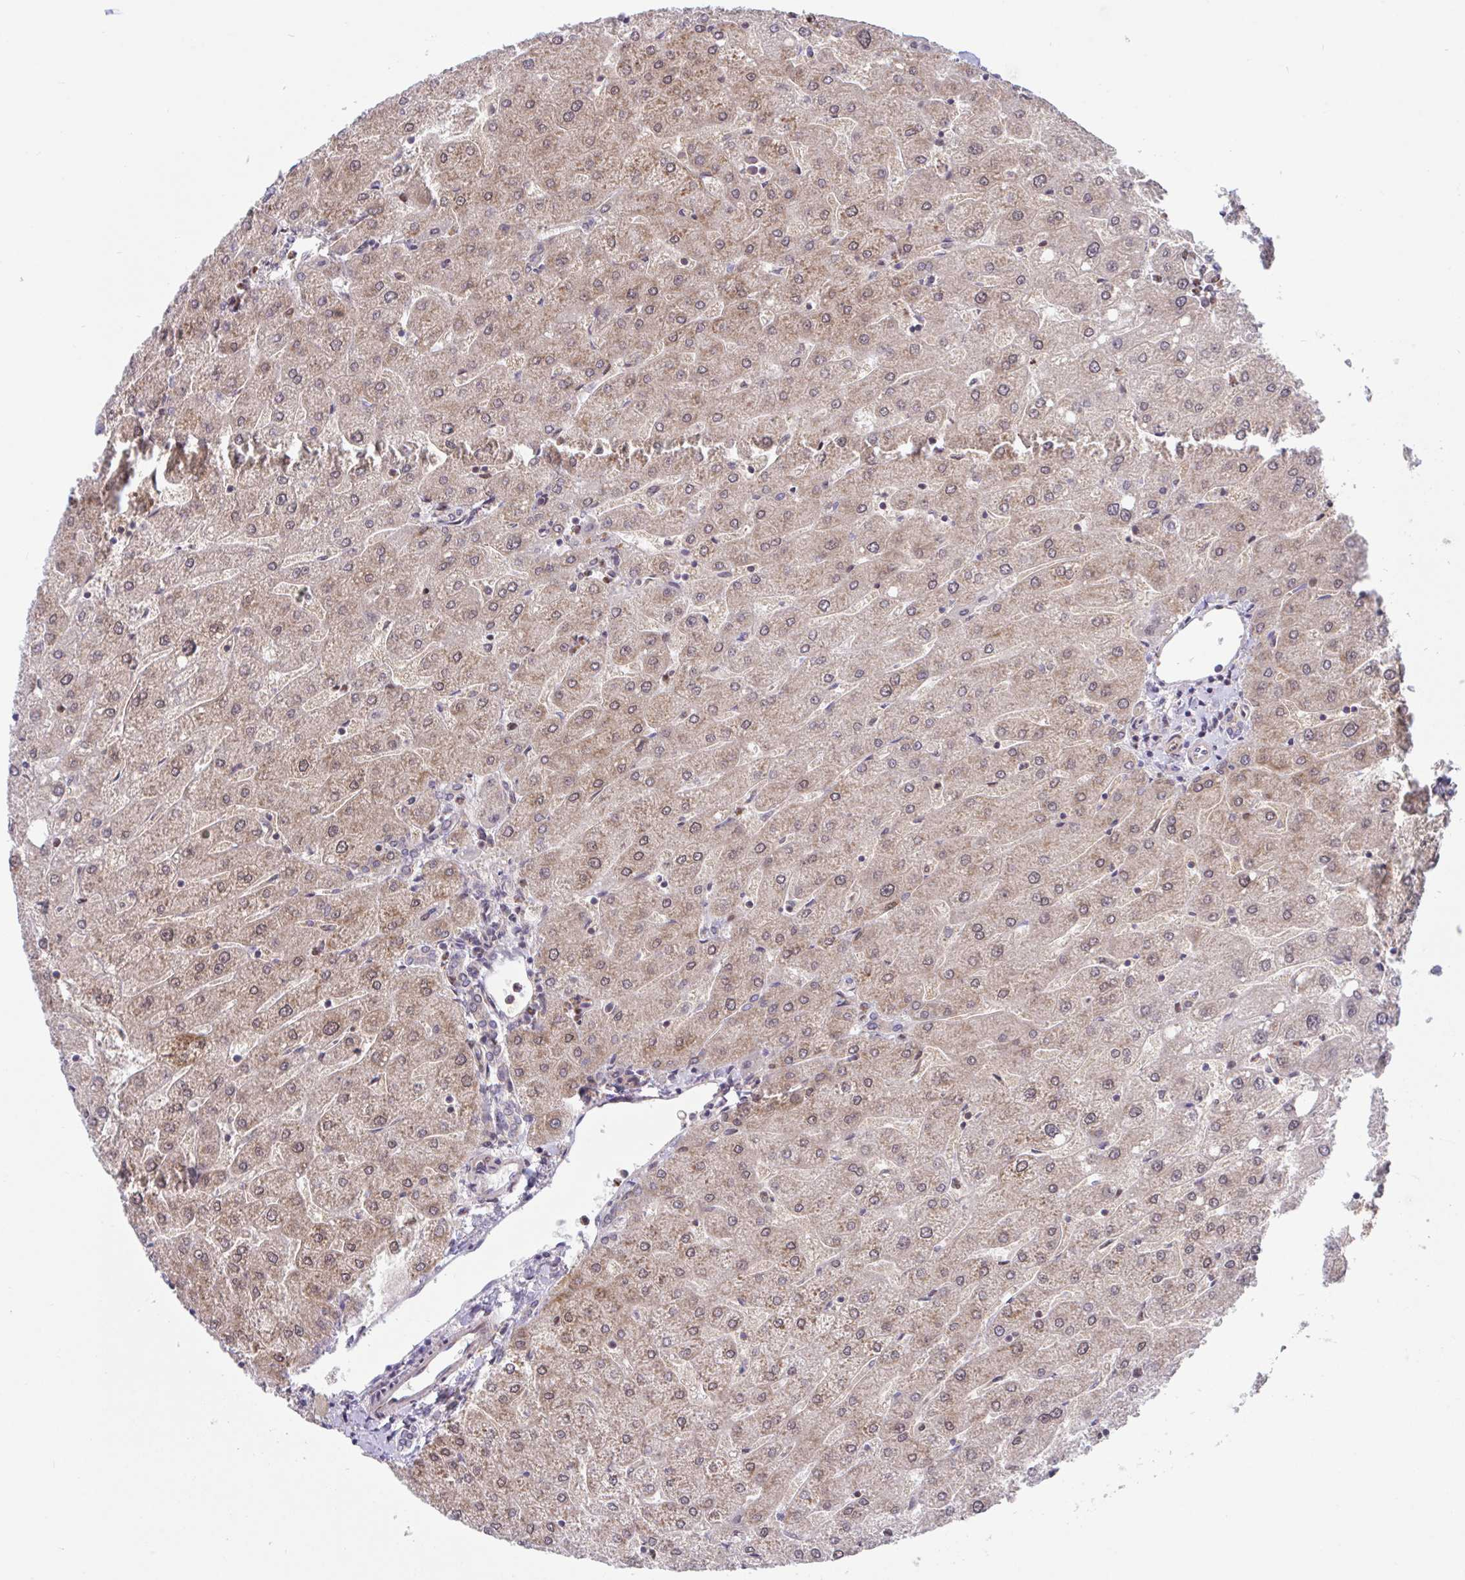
{"staining": {"intensity": "negative", "quantity": "none", "location": "none"}, "tissue": "liver", "cell_type": "Cholangiocytes", "image_type": "normal", "snomed": [{"axis": "morphology", "description": "Normal tissue, NOS"}, {"axis": "topography", "description": "Liver"}], "caption": "Cholangiocytes are negative for brown protein staining in unremarkable liver. Nuclei are stained in blue.", "gene": "LMNTD2", "patient": {"sex": "male", "age": 67}}